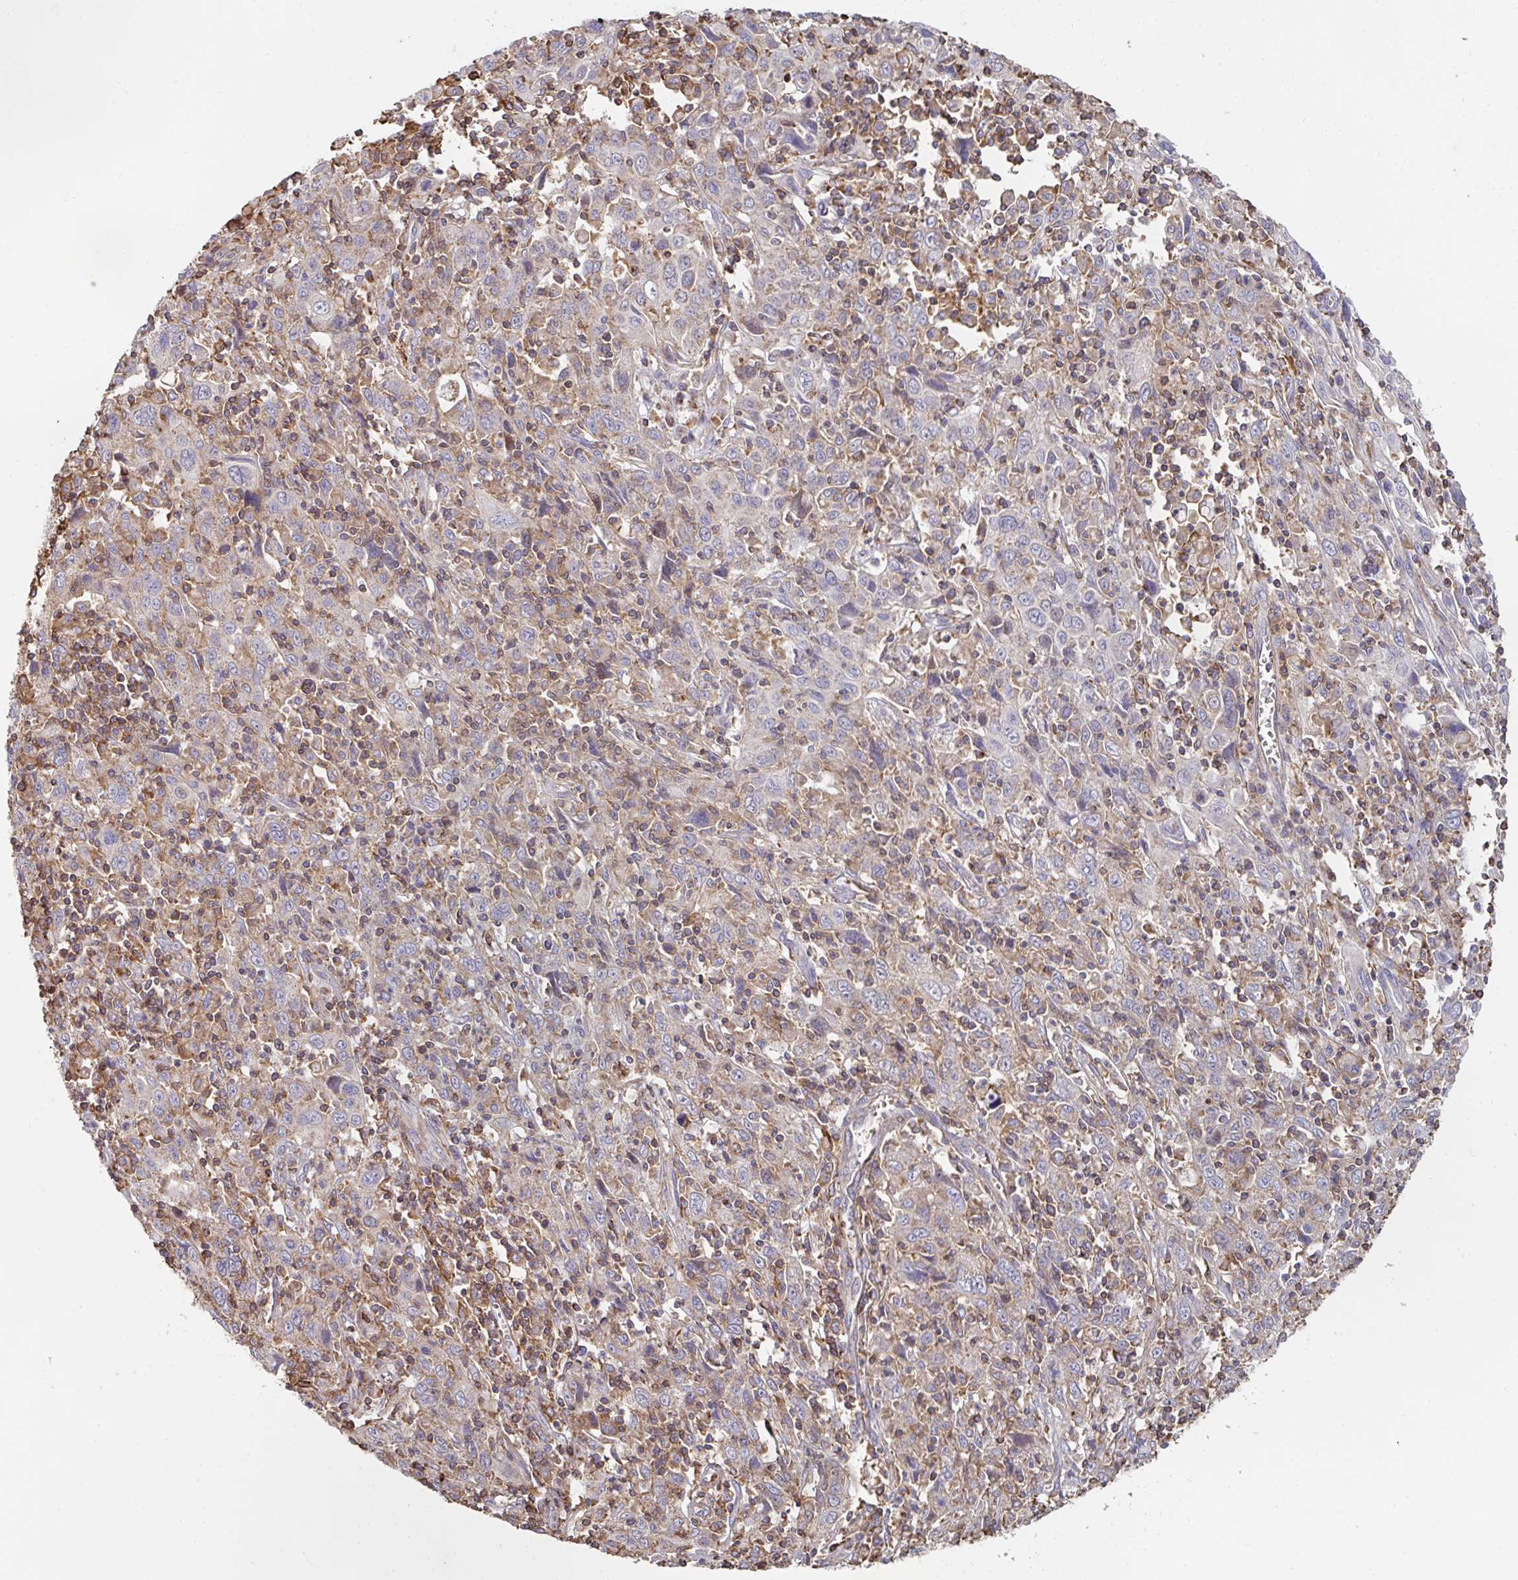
{"staining": {"intensity": "weak", "quantity": "25%-75%", "location": "cytoplasmic/membranous"}, "tissue": "cervical cancer", "cell_type": "Tumor cells", "image_type": "cancer", "snomed": [{"axis": "morphology", "description": "Squamous cell carcinoma, NOS"}, {"axis": "topography", "description": "Cervix"}], "caption": "A brown stain shows weak cytoplasmic/membranous expression of a protein in human cervical cancer (squamous cell carcinoma) tumor cells.", "gene": "DZANK1", "patient": {"sex": "female", "age": 46}}